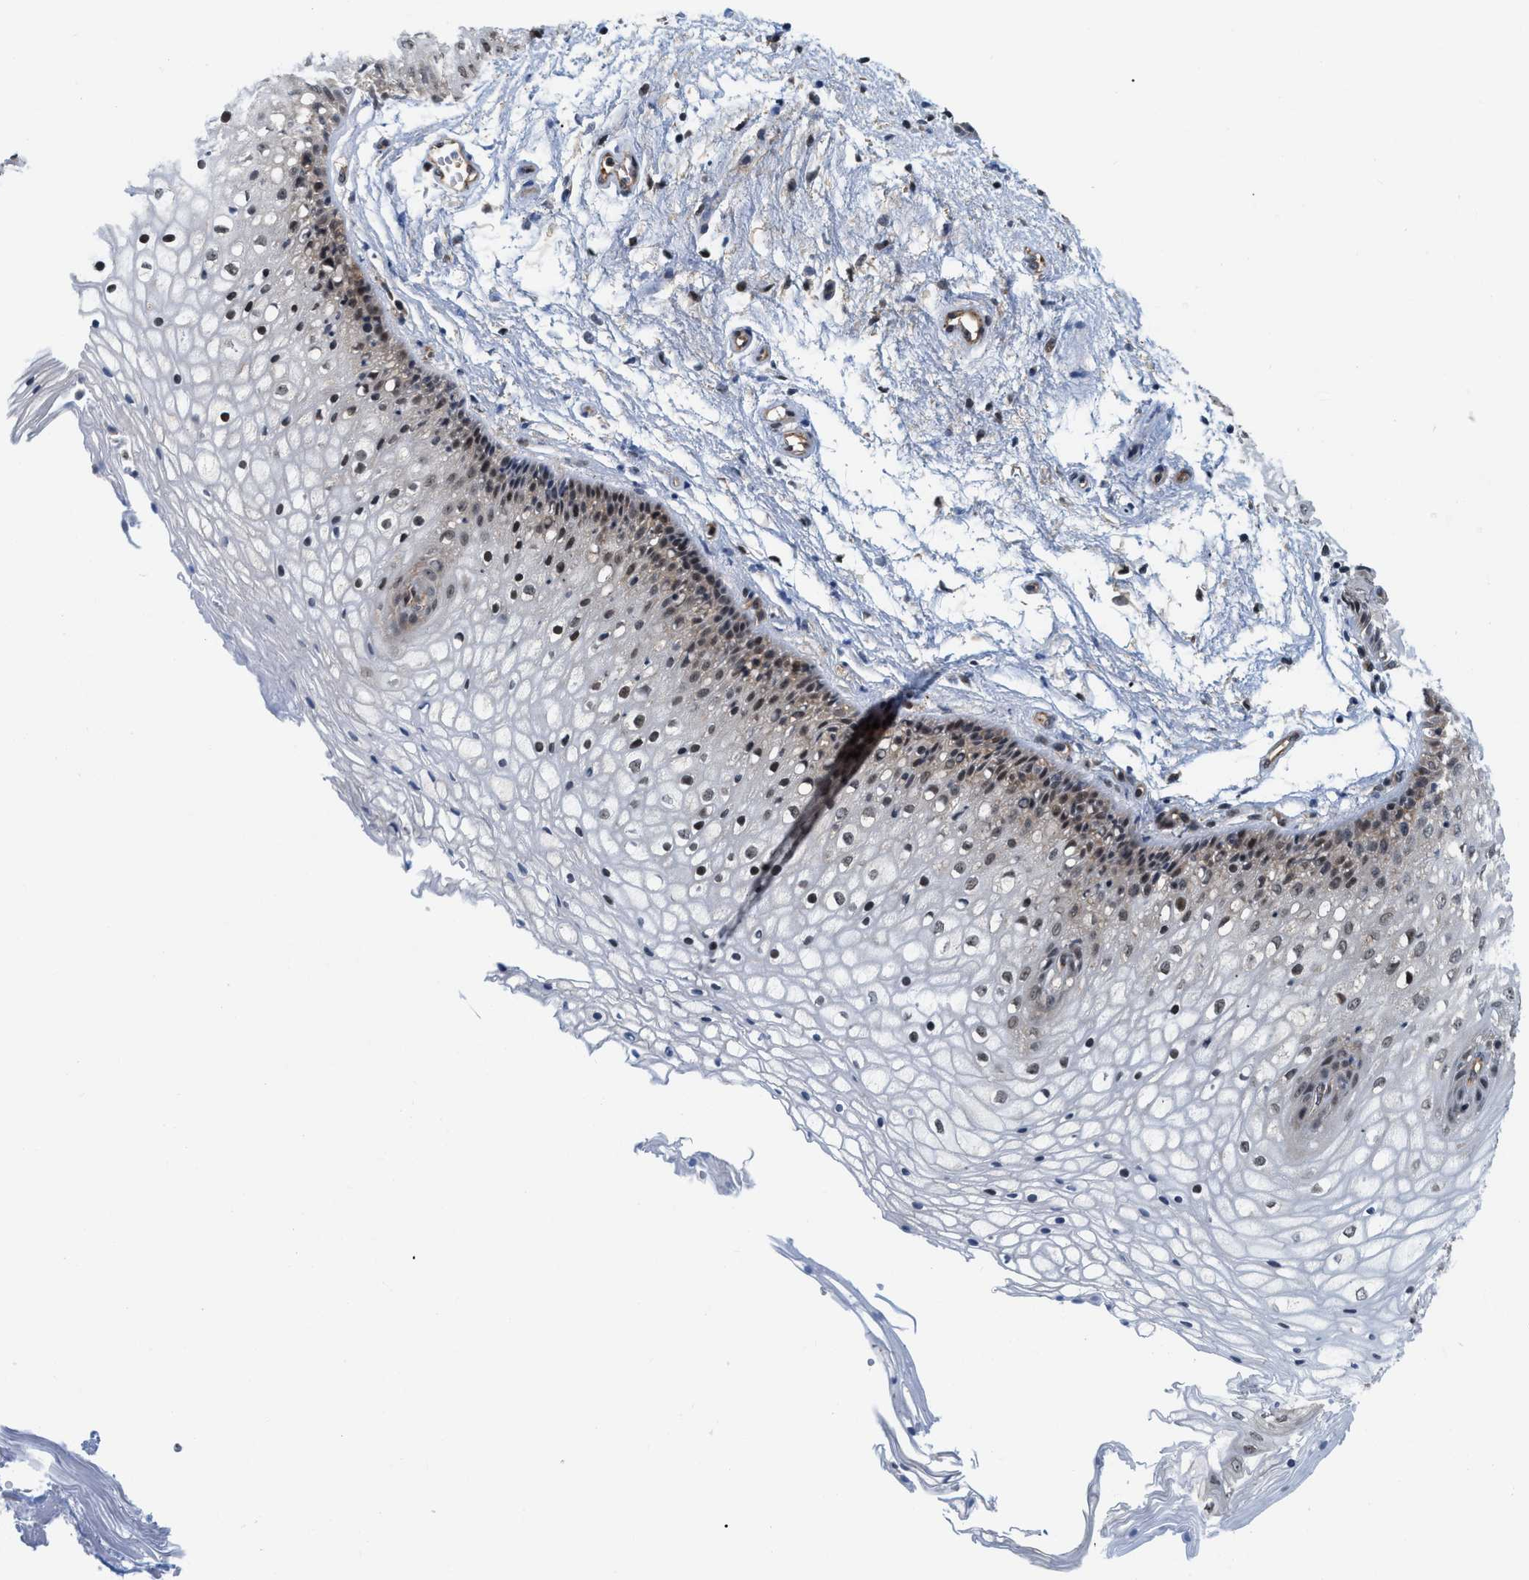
{"staining": {"intensity": "strong", "quantity": "25%-75%", "location": "cytoplasmic/membranous,nuclear"}, "tissue": "vagina", "cell_type": "Squamous epithelial cells", "image_type": "normal", "snomed": [{"axis": "morphology", "description": "Normal tissue, NOS"}, {"axis": "topography", "description": "Vagina"}], "caption": "DAB (3,3'-diaminobenzidine) immunohistochemical staining of unremarkable human vagina displays strong cytoplasmic/membranous,nuclear protein staining in about 25%-75% of squamous epithelial cells.", "gene": "GPRASP2", "patient": {"sex": "female", "age": 34}}